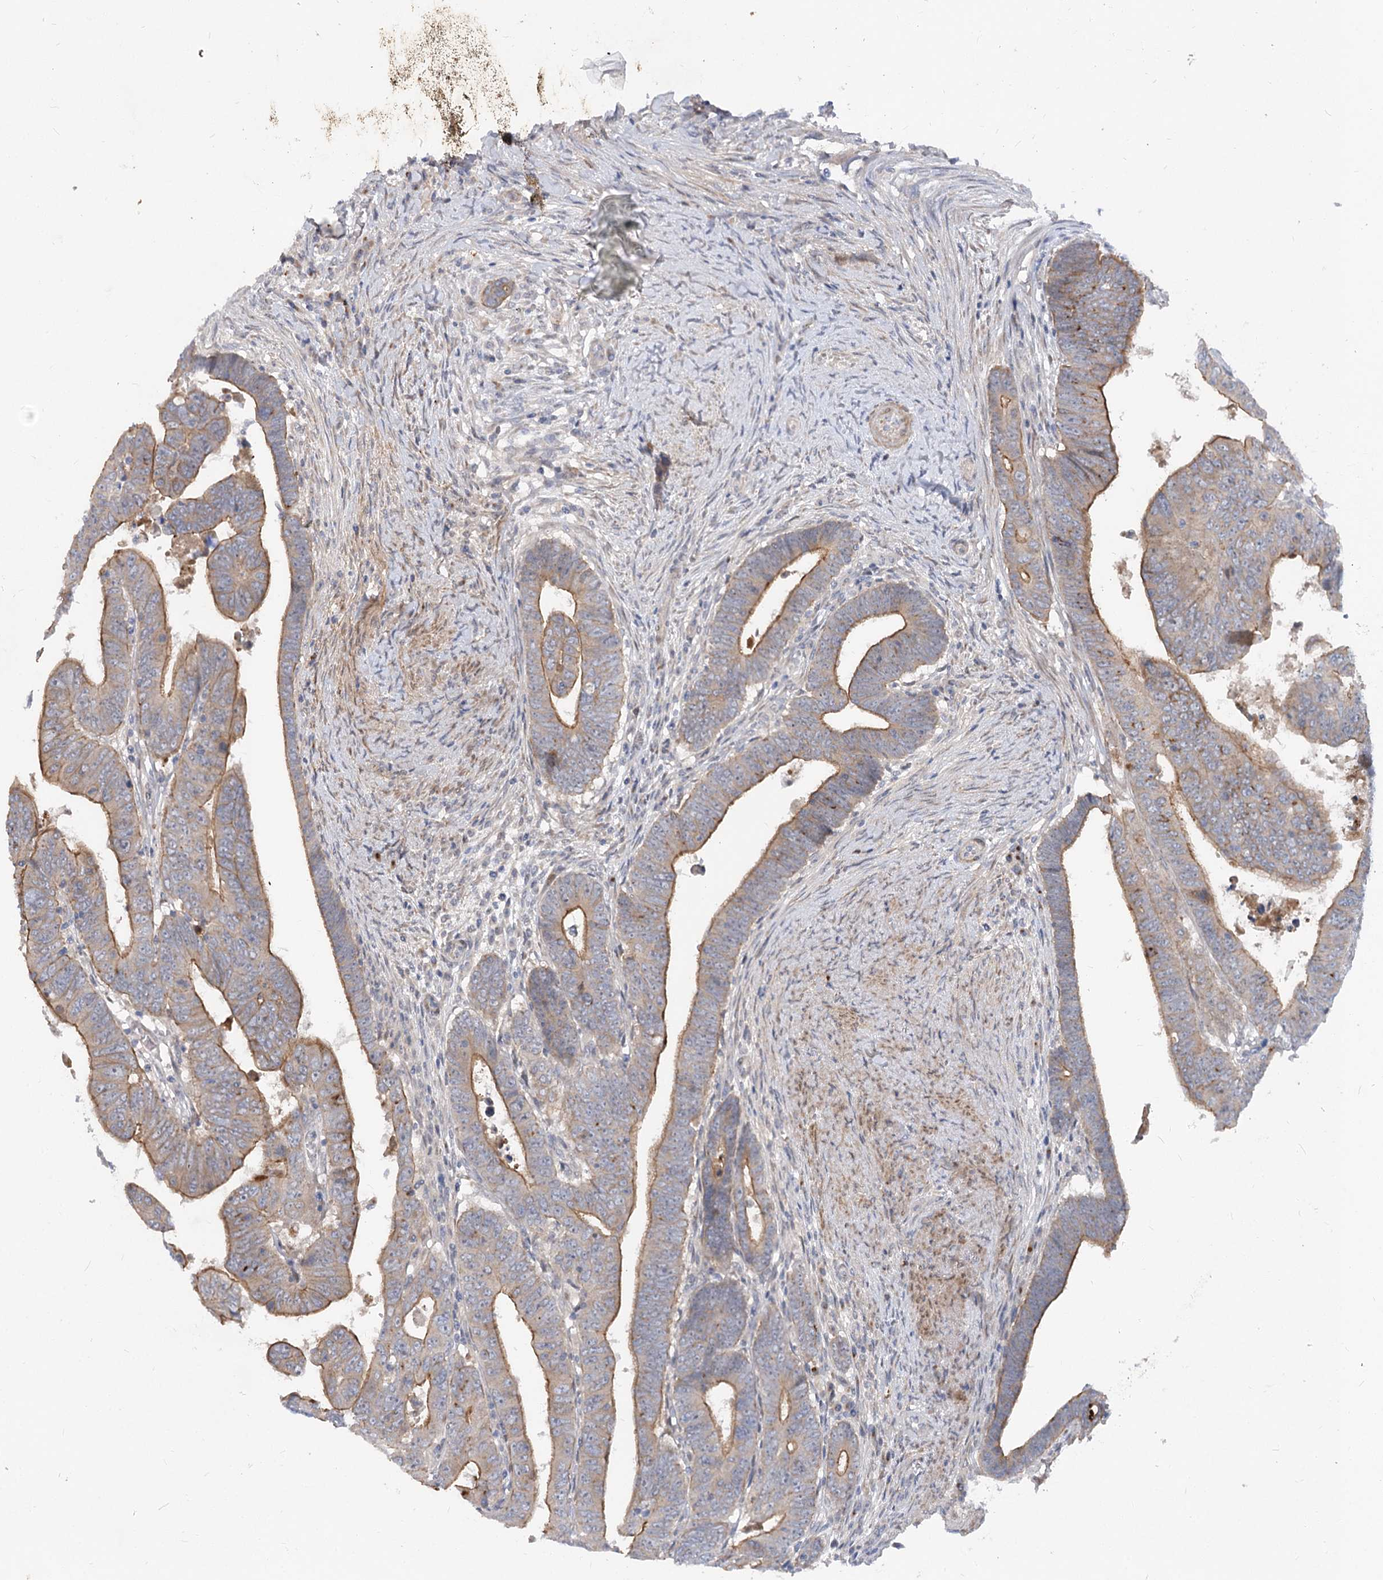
{"staining": {"intensity": "moderate", "quantity": "25%-75%", "location": "cytoplasmic/membranous"}, "tissue": "colorectal cancer", "cell_type": "Tumor cells", "image_type": "cancer", "snomed": [{"axis": "morphology", "description": "Normal tissue, NOS"}, {"axis": "morphology", "description": "Adenocarcinoma, NOS"}, {"axis": "topography", "description": "Rectum"}], "caption": "Colorectal cancer (adenocarcinoma) tissue exhibits moderate cytoplasmic/membranous expression in approximately 25%-75% of tumor cells, visualized by immunohistochemistry.", "gene": "FGF19", "patient": {"sex": "female", "age": 65}}